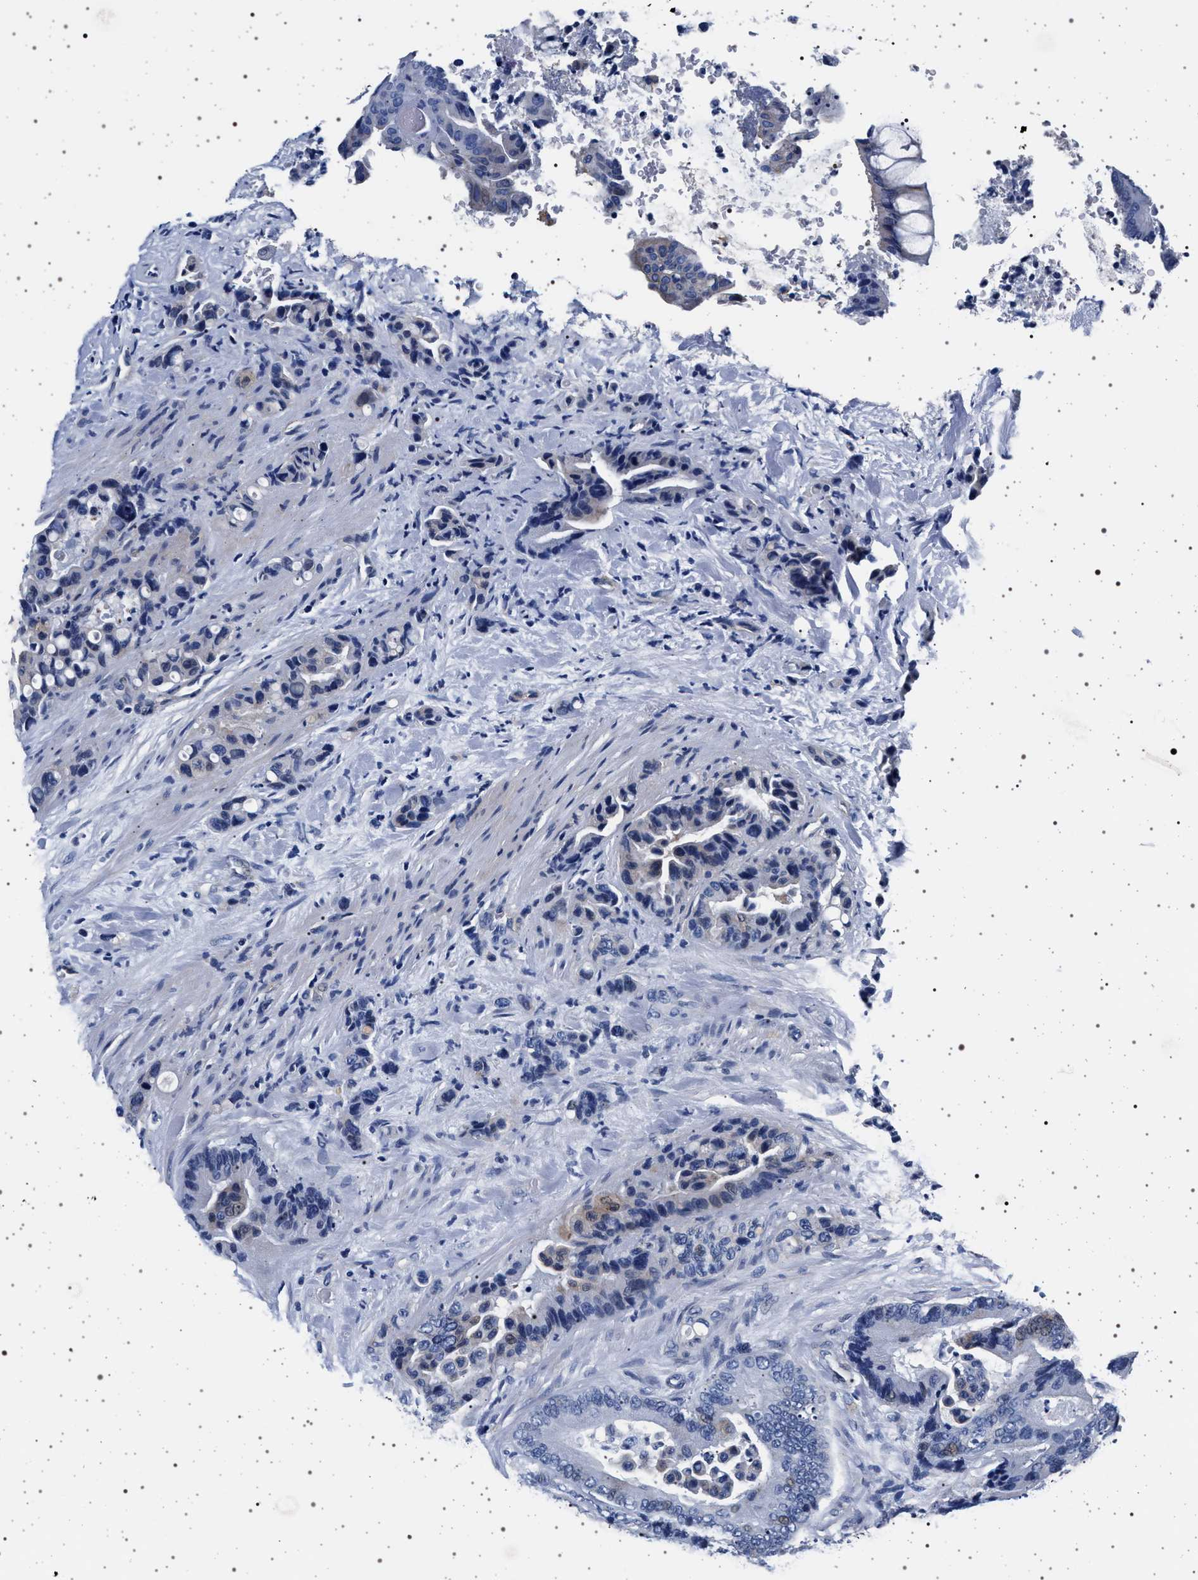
{"staining": {"intensity": "negative", "quantity": "none", "location": "none"}, "tissue": "colorectal cancer", "cell_type": "Tumor cells", "image_type": "cancer", "snomed": [{"axis": "morphology", "description": "Normal tissue, NOS"}, {"axis": "morphology", "description": "Adenocarcinoma, NOS"}, {"axis": "topography", "description": "Colon"}], "caption": "This histopathology image is of adenocarcinoma (colorectal) stained with IHC to label a protein in brown with the nuclei are counter-stained blue. There is no staining in tumor cells.", "gene": "SLC9A1", "patient": {"sex": "male", "age": 82}}